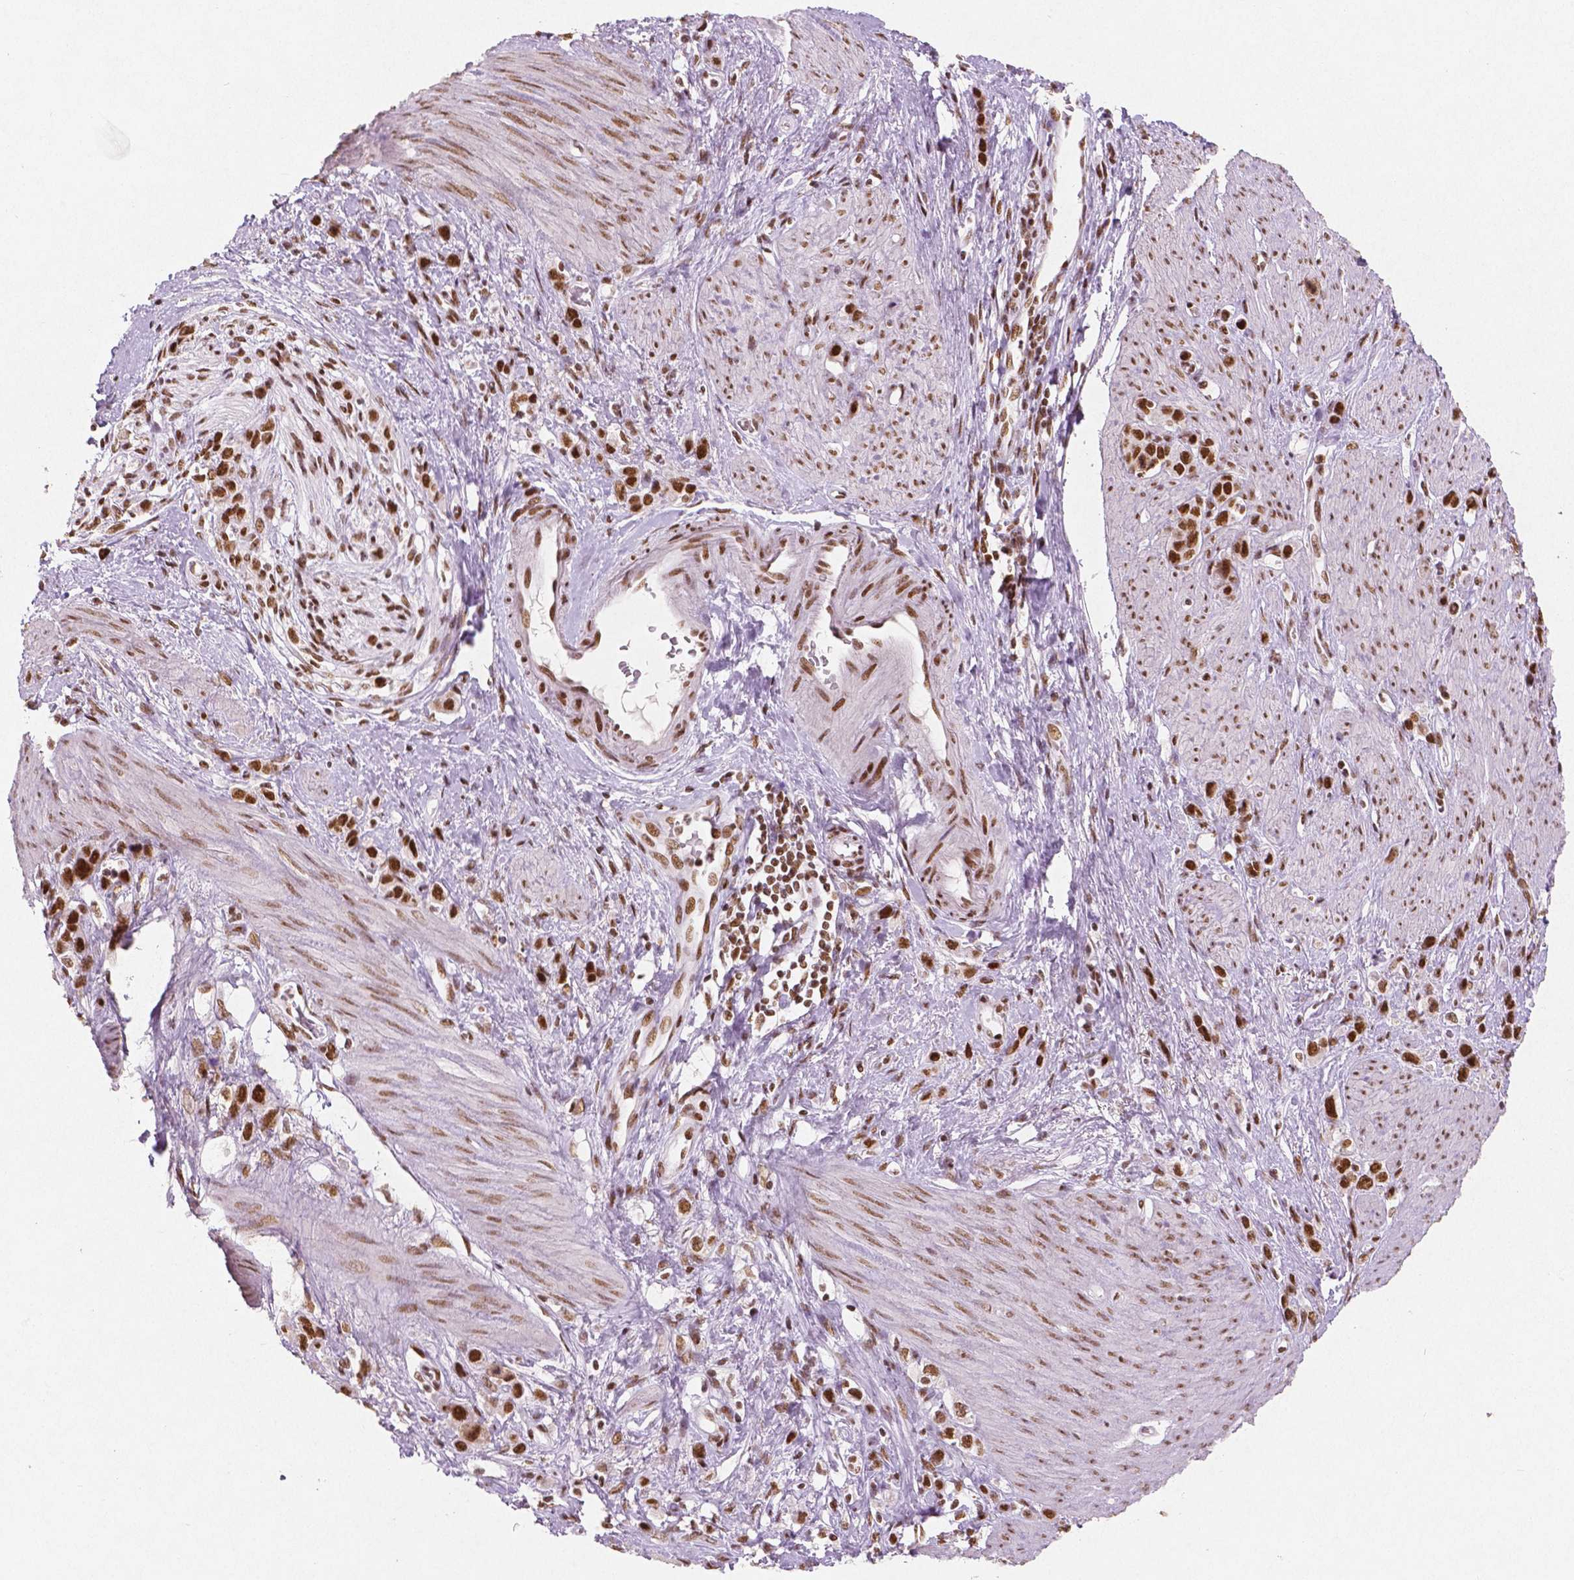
{"staining": {"intensity": "strong", "quantity": ">75%", "location": "nuclear"}, "tissue": "stomach cancer", "cell_type": "Tumor cells", "image_type": "cancer", "snomed": [{"axis": "morphology", "description": "Adenocarcinoma, NOS"}, {"axis": "topography", "description": "Stomach"}], "caption": "Immunohistochemical staining of adenocarcinoma (stomach) displays strong nuclear protein positivity in about >75% of tumor cells.", "gene": "BRD4", "patient": {"sex": "female", "age": 65}}